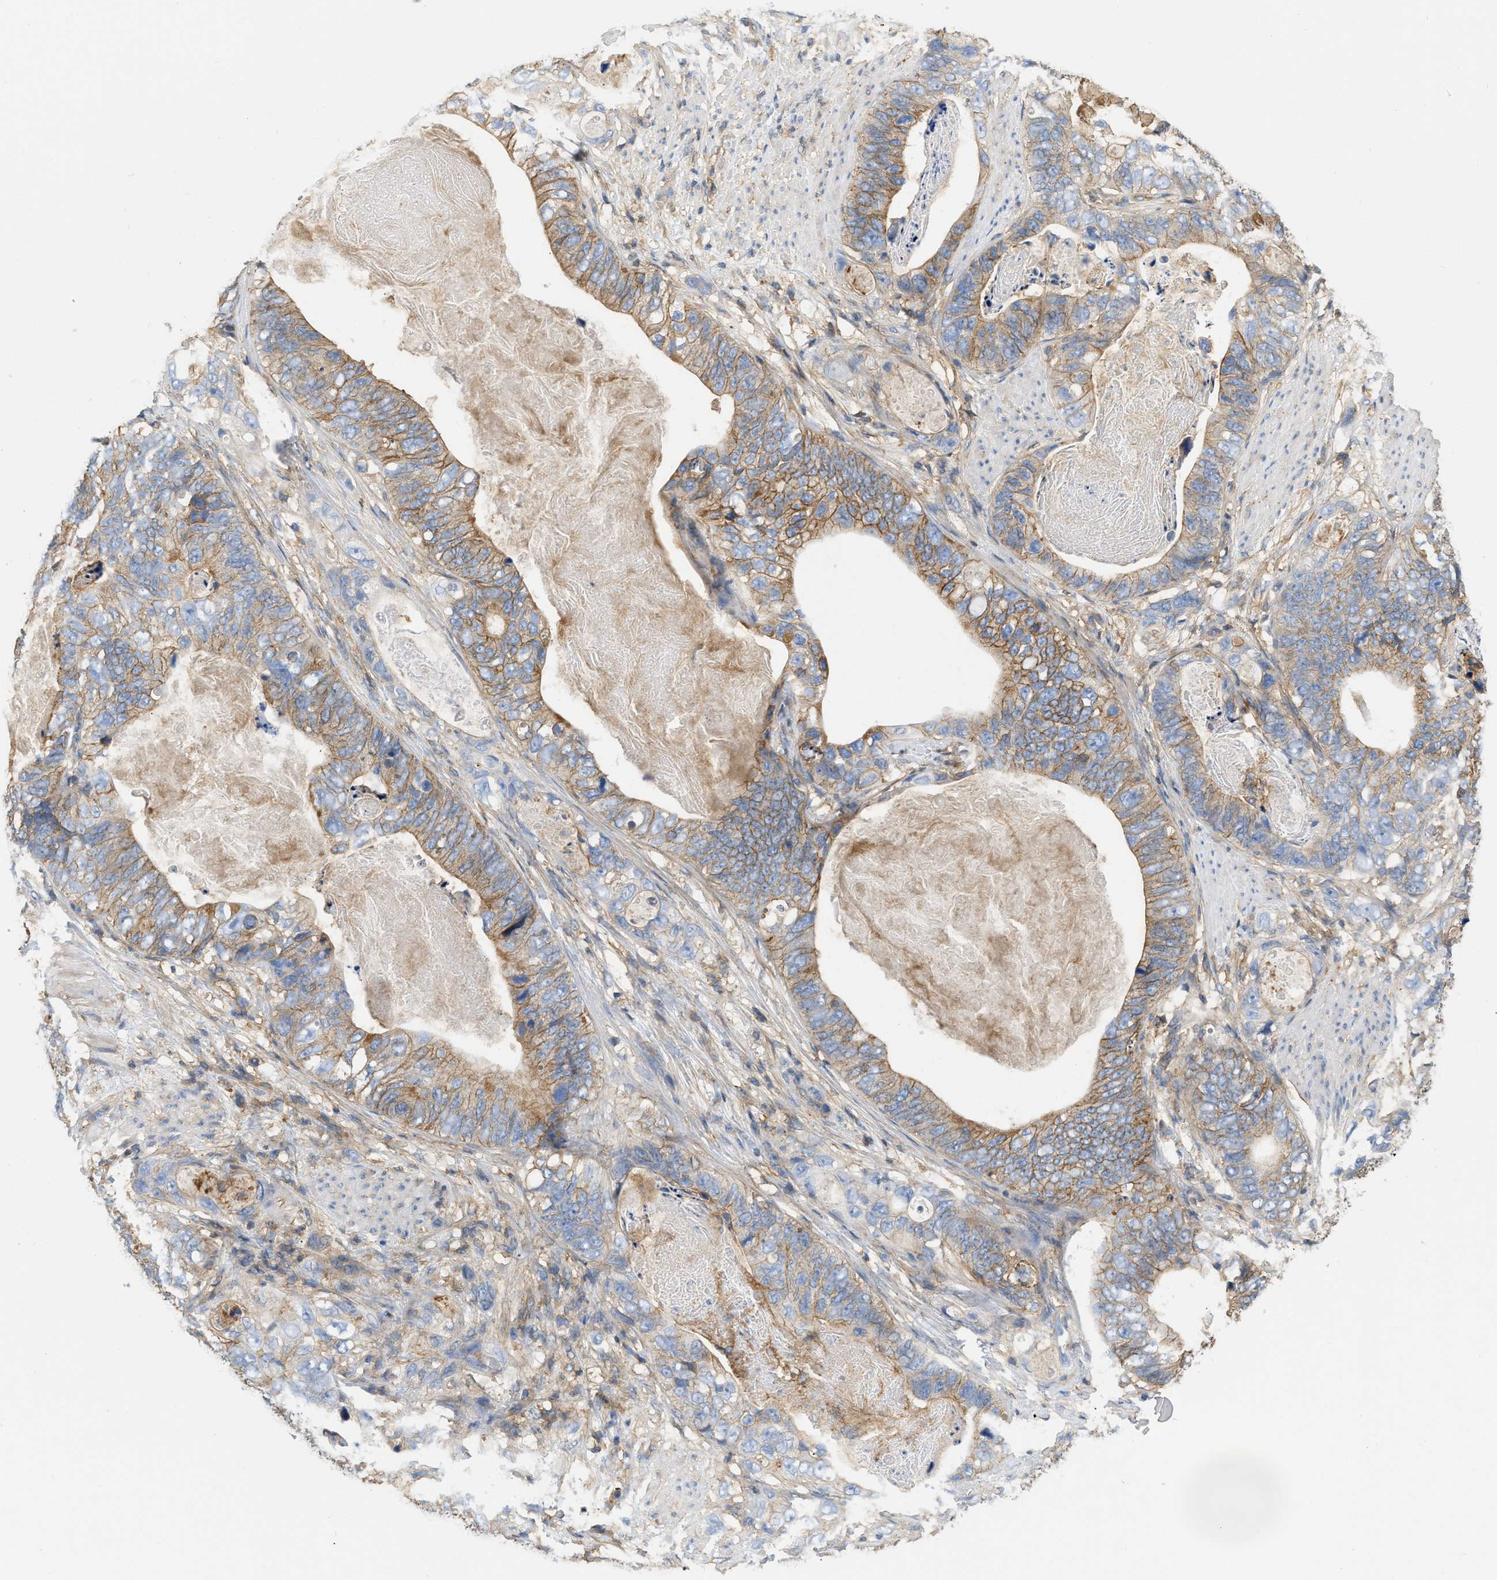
{"staining": {"intensity": "moderate", "quantity": ">75%", "location": "cytoplasmic/membranous"}, "tissue": "stomach cancer", "cell_type": "Tumor cells", "image_type": "cancer", "snomed": [{"axis": "morphology", "description": "Adenocarcinoma, NOS"}, {"axis": "topography", "description": "Stomach"}], "caption": "Protein expression by immunohistochemistry displays moderate cytoplasmic/membranous expression in approximately >75% of tumor cells in stomach adenocarcinoma.", "gene": "GNB4", "patient": {"sex": "female", "age": 89}}